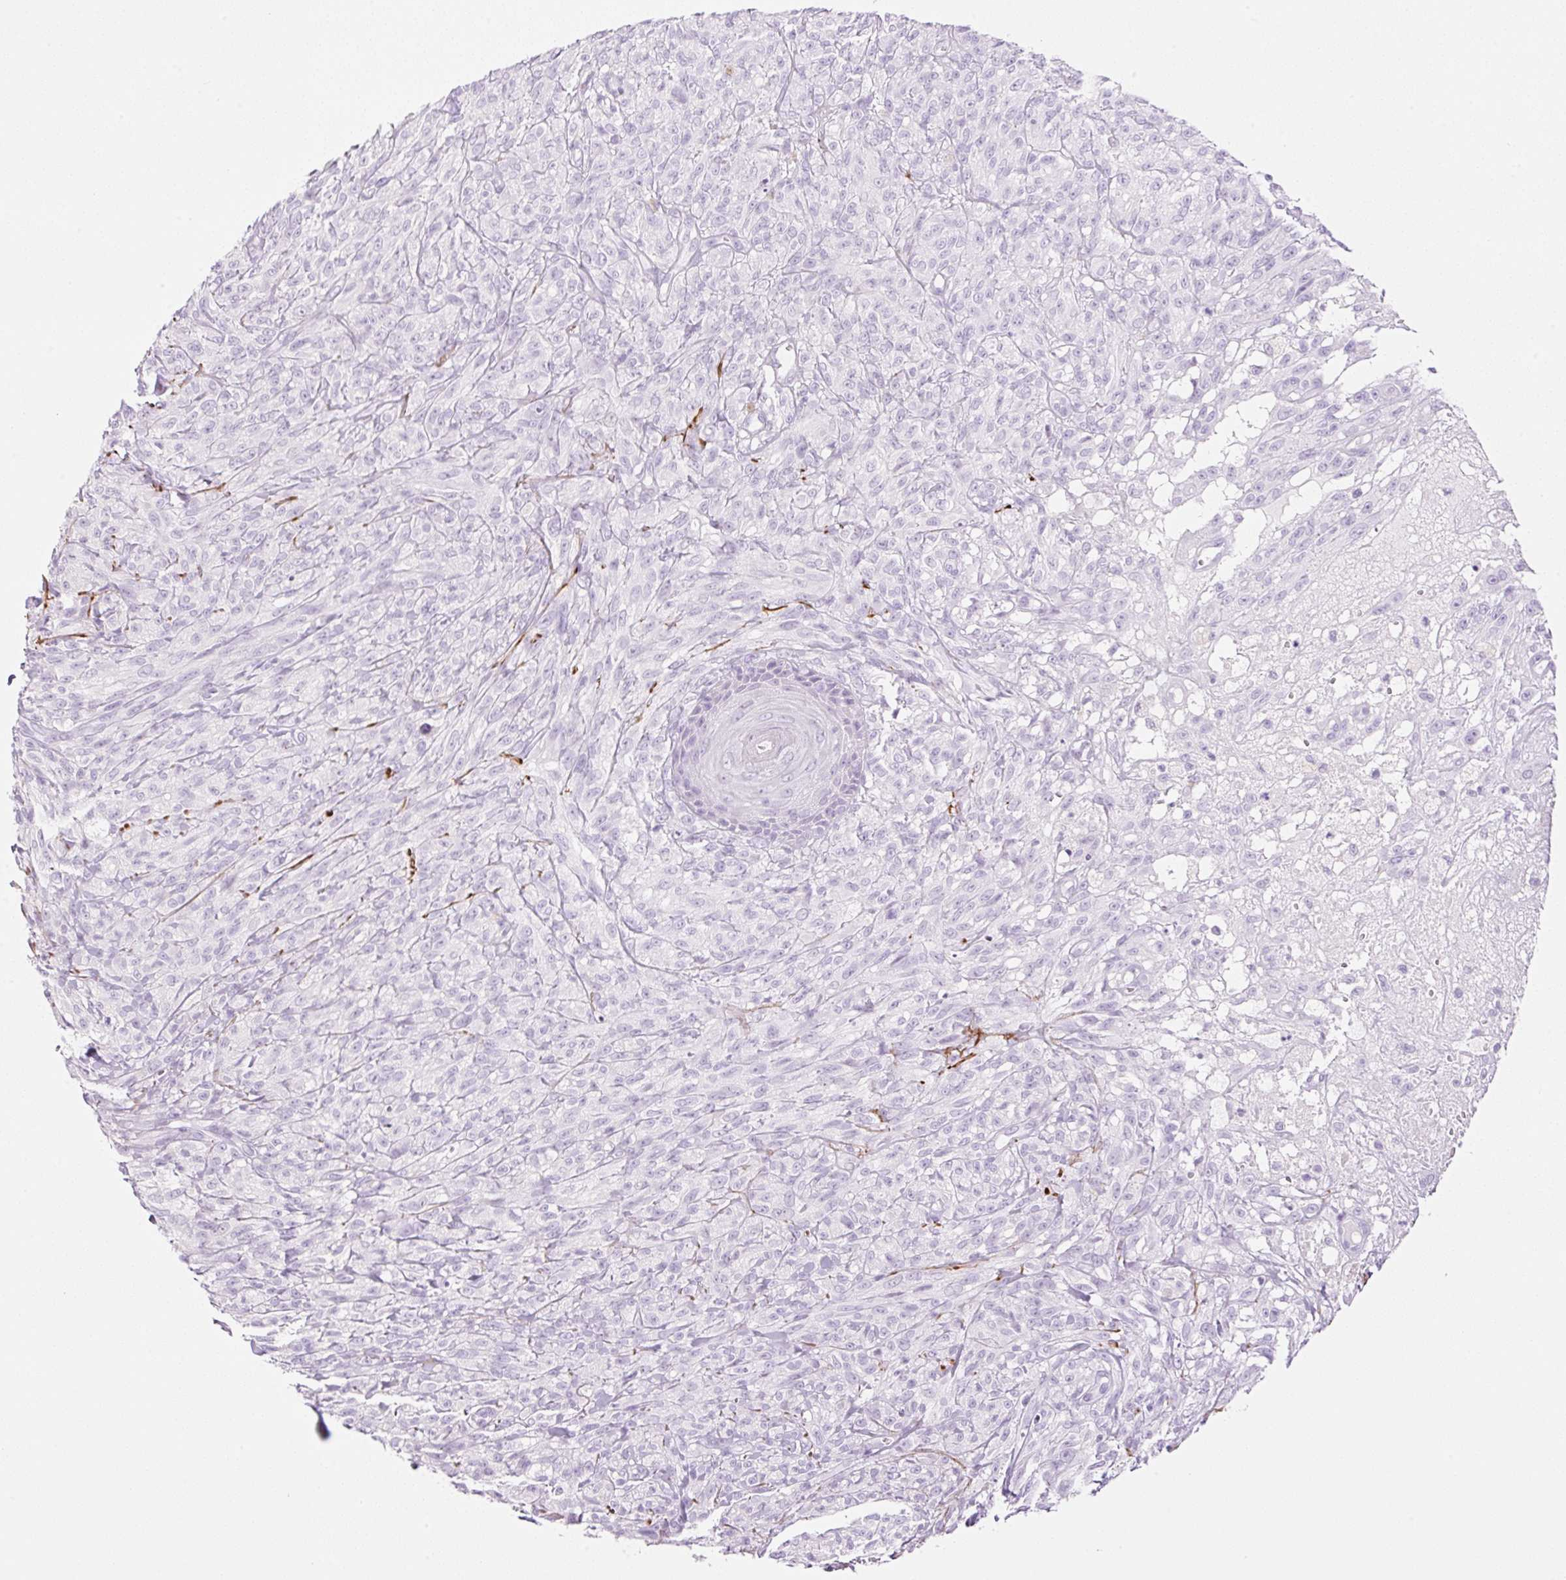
{"staining": {"intensity": "negative", "quantity": "none", "location": "none"}, "tissue": "melanoma", "cell_type": "Tumor cells", "image_type": "cancer", "snomed": [{"axis": "morphology", "description": "Malignant melanoma, NOS"}, {"axis": "topography", "description": "Skin of upper arm"}], "caption": "Immunohistochemistry of human melanoma shows no staining in tumor cells. (DAB (3,3'-diaminobenzidine) immunohistochemistry (IHC) with hematoxylin counter stain).", "gene": "SP140L", "patient": {"sex": "female", "age": 65}}